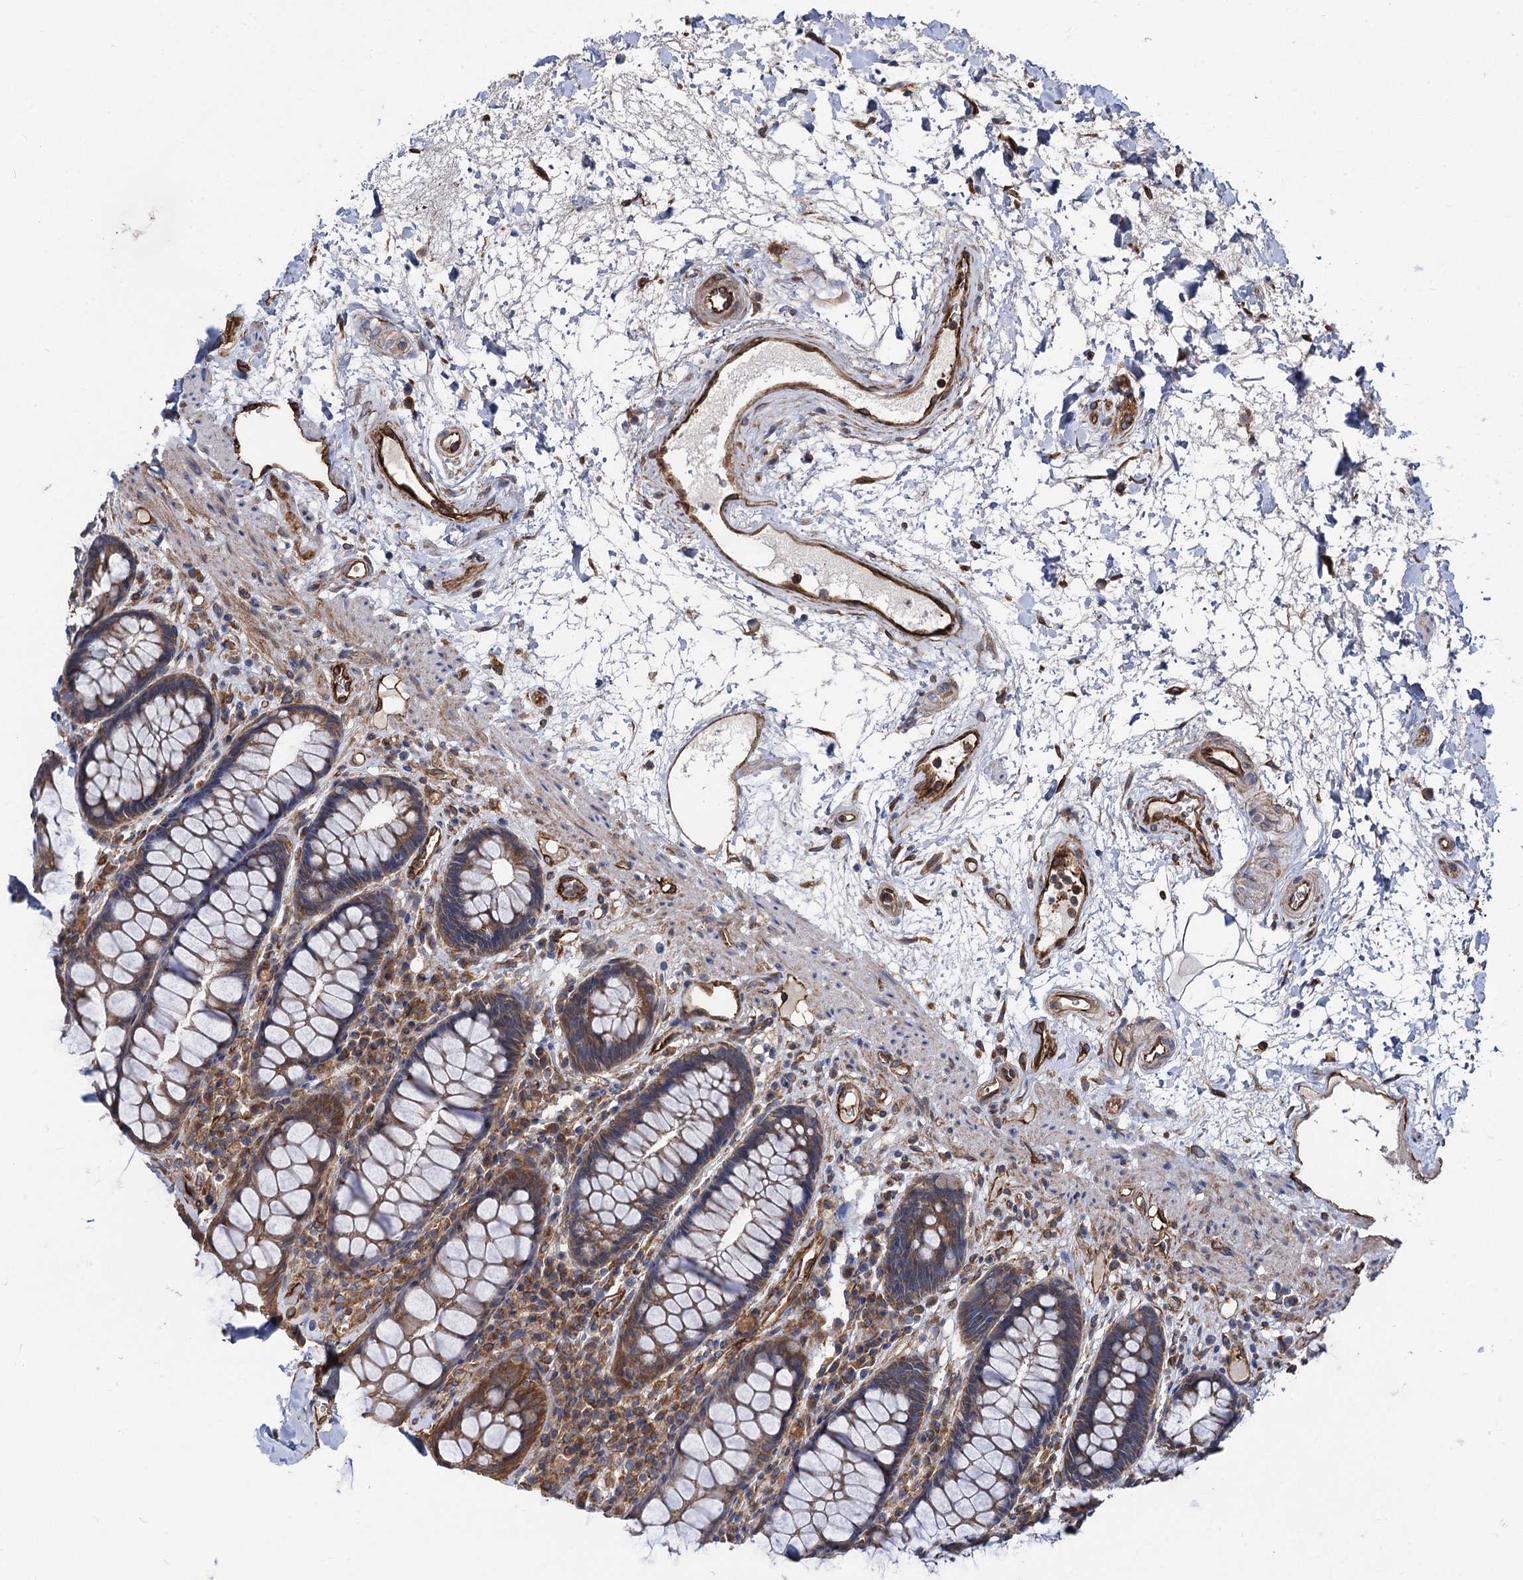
{"staining": {"intensity": "moderate", "quantity": ">75%", "location": "cytoplasmic/membranous"}, "tissue": "rectum", "cell_type": "Glandular cells", "image_type": "normal", "snomed": [{"axis": "morphology", "description": "Normal tissue, NOS"}, {"axis": "topography", "description": "Rectum"}], "caption": "High-power microscopy captured an IHC micrograph of benign rectum, revealing moderate cytoplasmic/membranous positivity in about >75% of glandular cells. Immunohistochemistry (ihc) stains the protein of interest in brown and the nuclei are stained blue.", "gene": "CIP2A", "patient": {"sex": "male", "age": 64}}